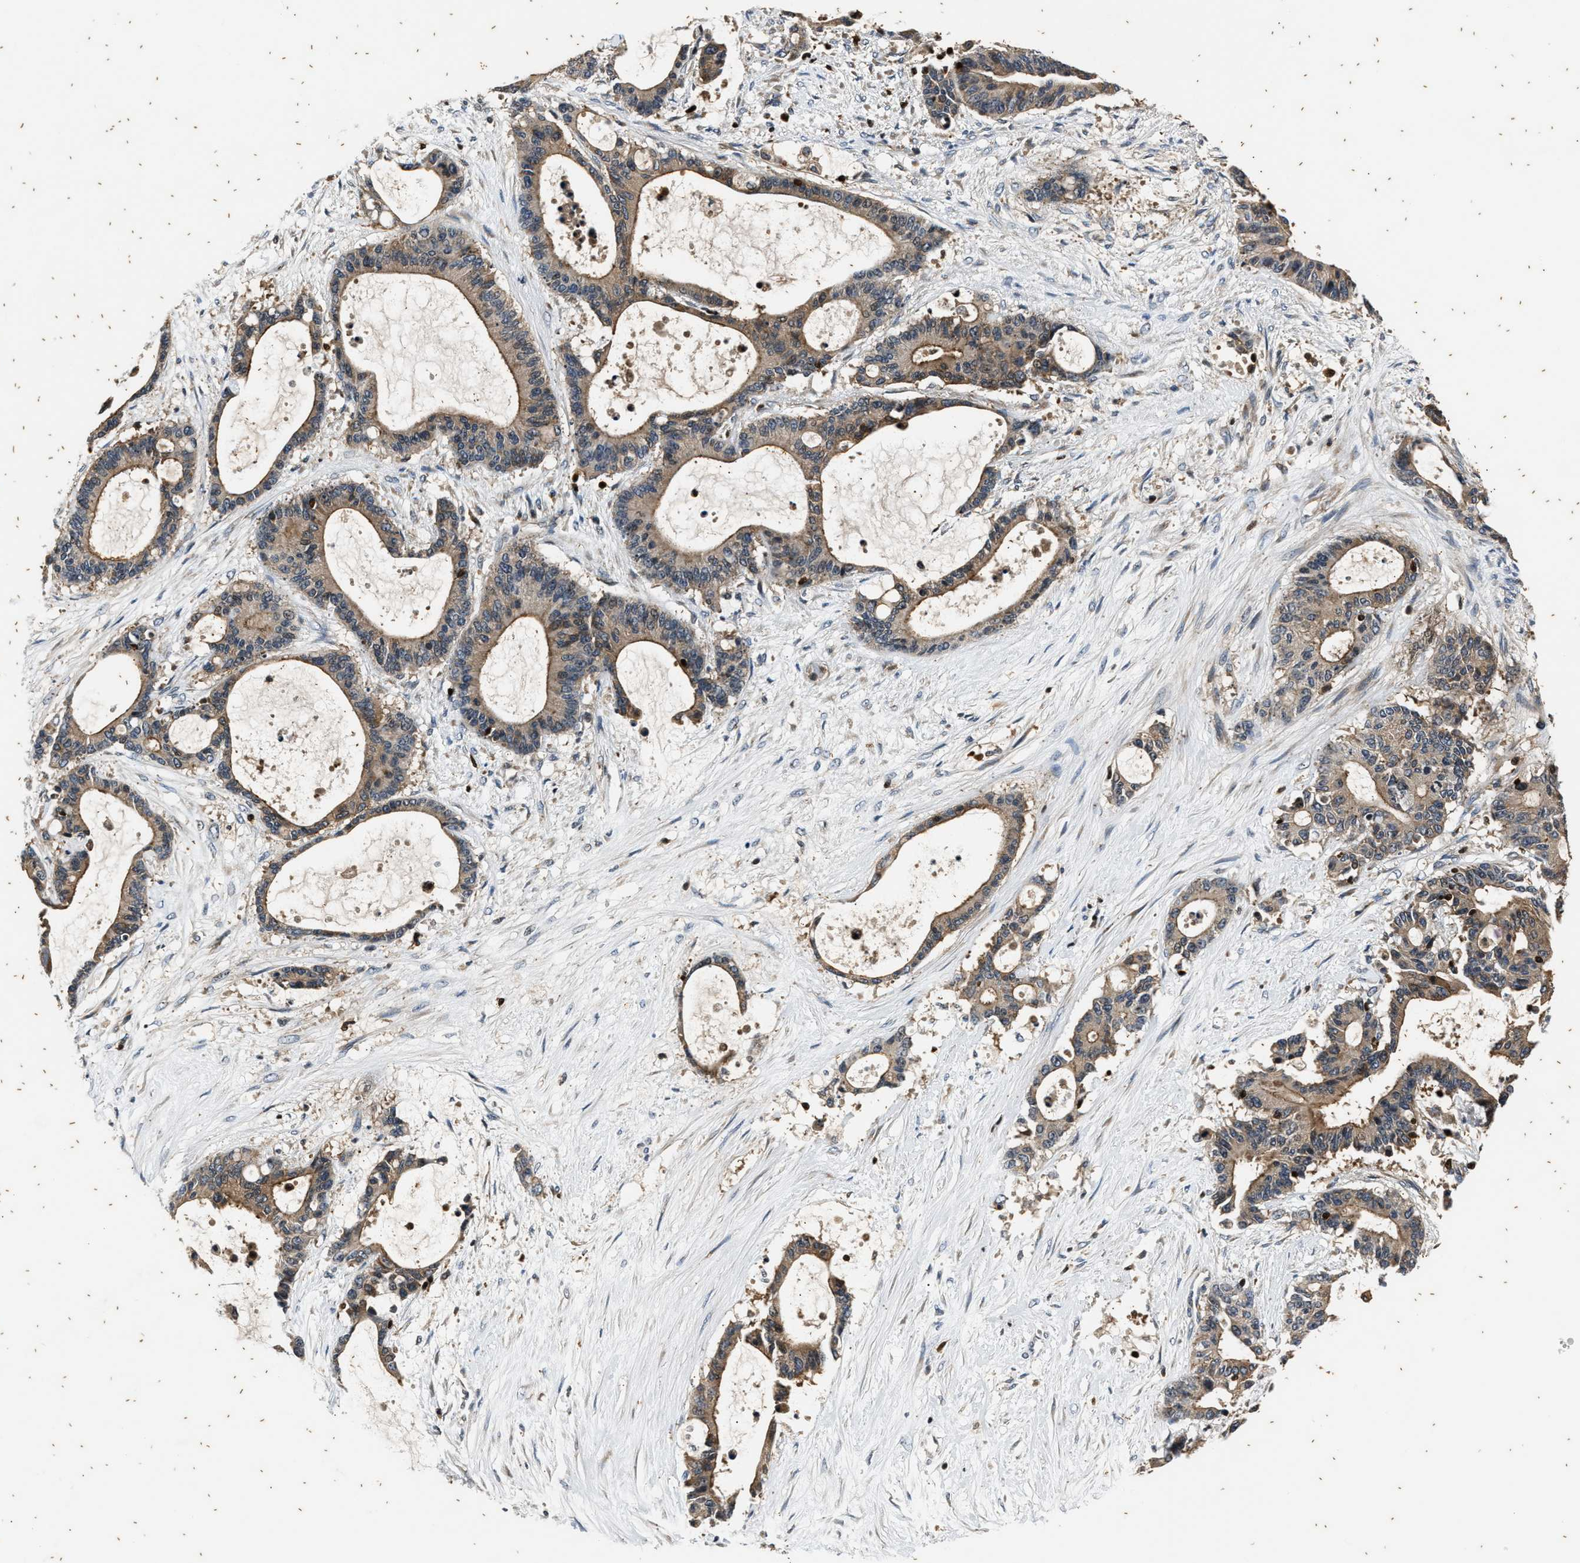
{"staining": {"intensity": "weak", "quantity": ">75%", "location": "cytoplasmic/membranous"}, "tissue": "liver cancer", "cell_type": "Tumor cells", "image_type": "cancer", "snomed": [{"axis": "morphology", "description": "Cholangiocarcinoma"}, {"axis": "topography", "description": "Liver"}], "caption": "DAB (3,3'-diaminobenzidine) immunohistochemical staining of human liver cancer demonstrates weak cytoplasmic/membranous protein expression in about >75% of tumor cells. The protein is stained brown, and the nuclei are stained in blue (DAB IHC with brightfield microscopy, high magnification).", "gene": "PTPN7", "patient": {"sex": "female", "age": 73}}